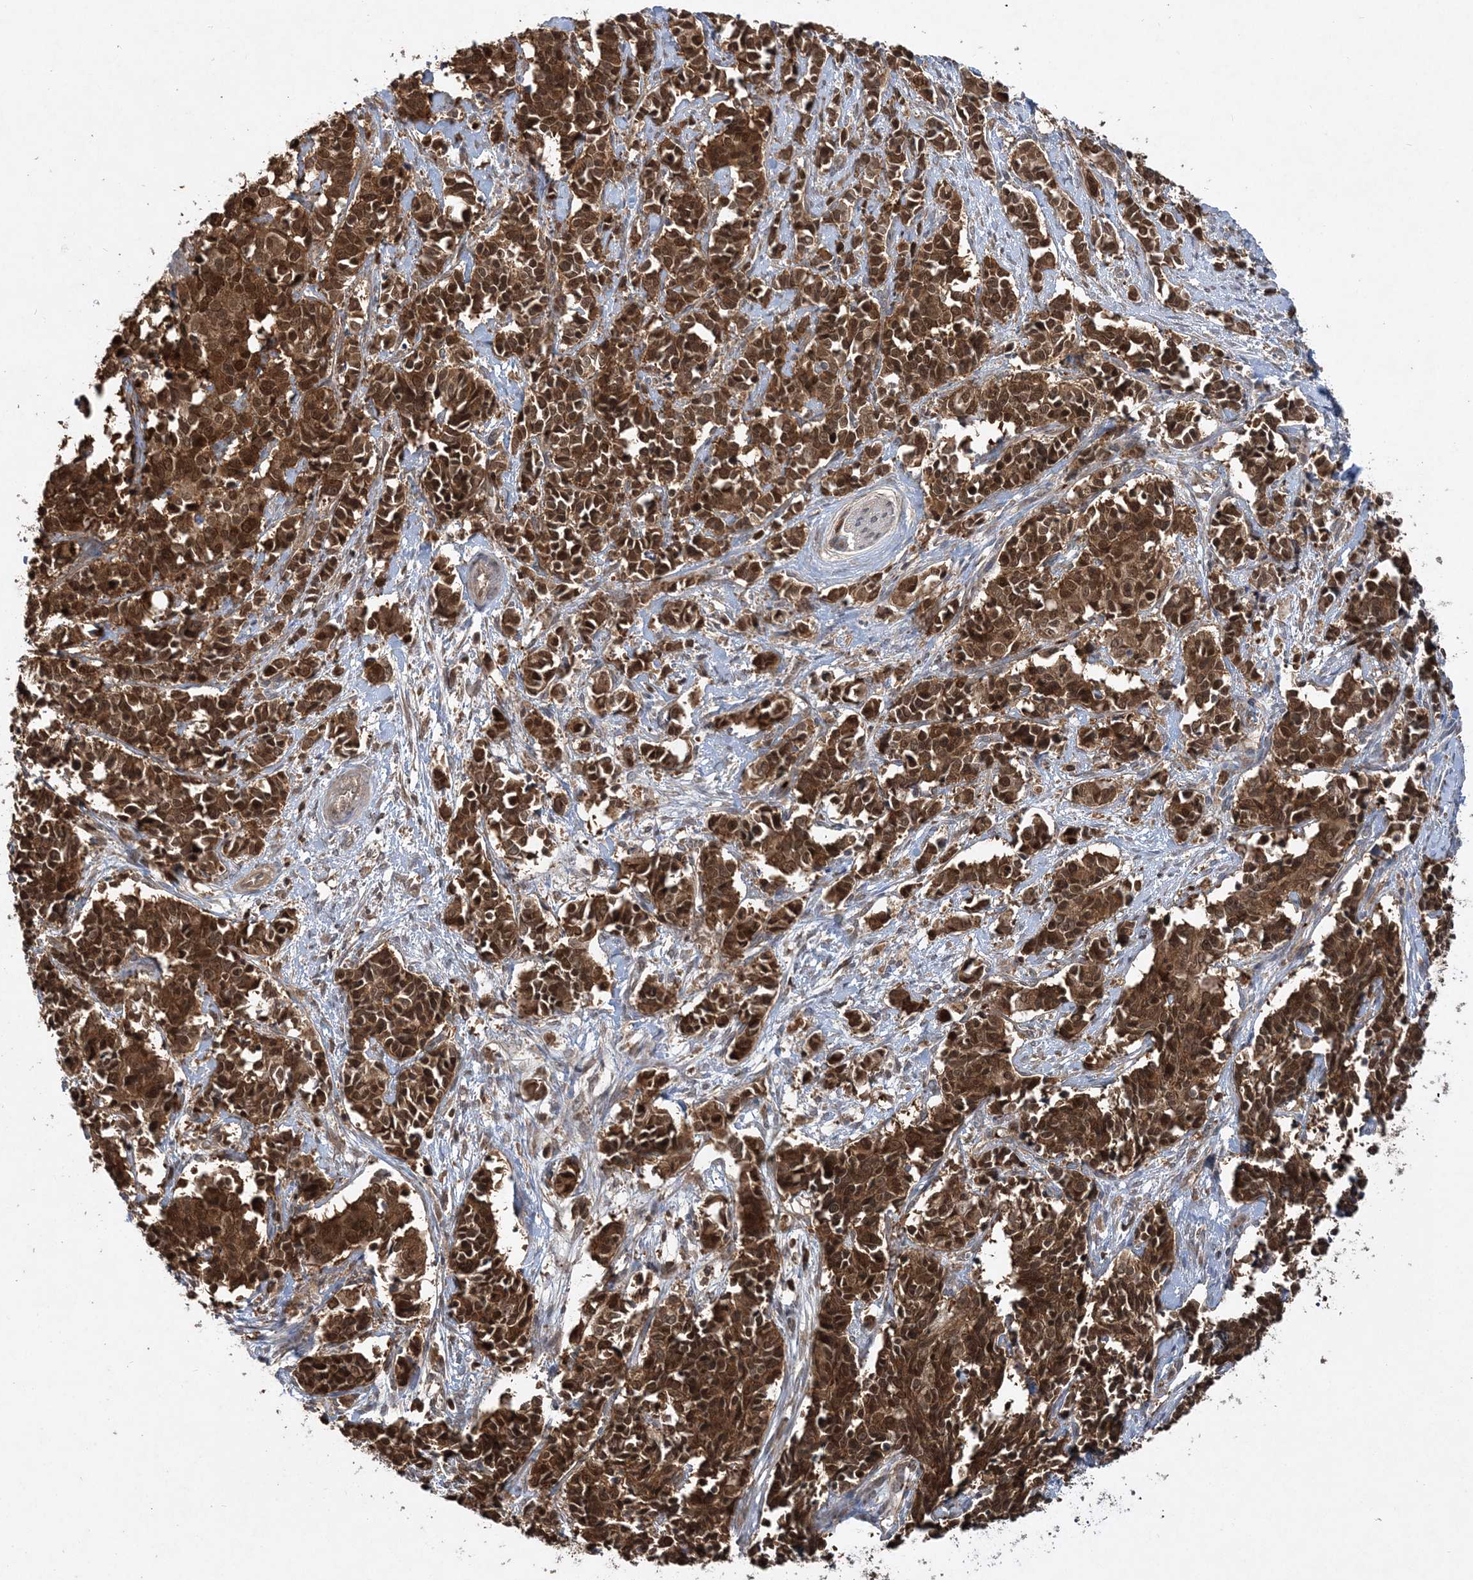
{"staining": {"intensity": "strong", "quantity": ">75%", "location": "cytoplasmic/membranous,nuclear"}, "tissue": "cervical cancer", "cell_type": "Tumor cells", "image_type": "cancer", "snomed": [{"axis": "morphology", "description": "Normal tissue, NOS"}, {"axis": "morphology", "description": "Squamous cell carcinoma, NOS"}, {"axis": "topography", "description": "Cervix"}], "caption": "Protein expression analysis of cervical cancer (squamous cell carcinoma) exhibits strong cytoplasmic/membranous and nuclear positivity in about >75% of tumor cells.", "gene": "ACYP1", "patient": {"sex": "female", "age": 35}}